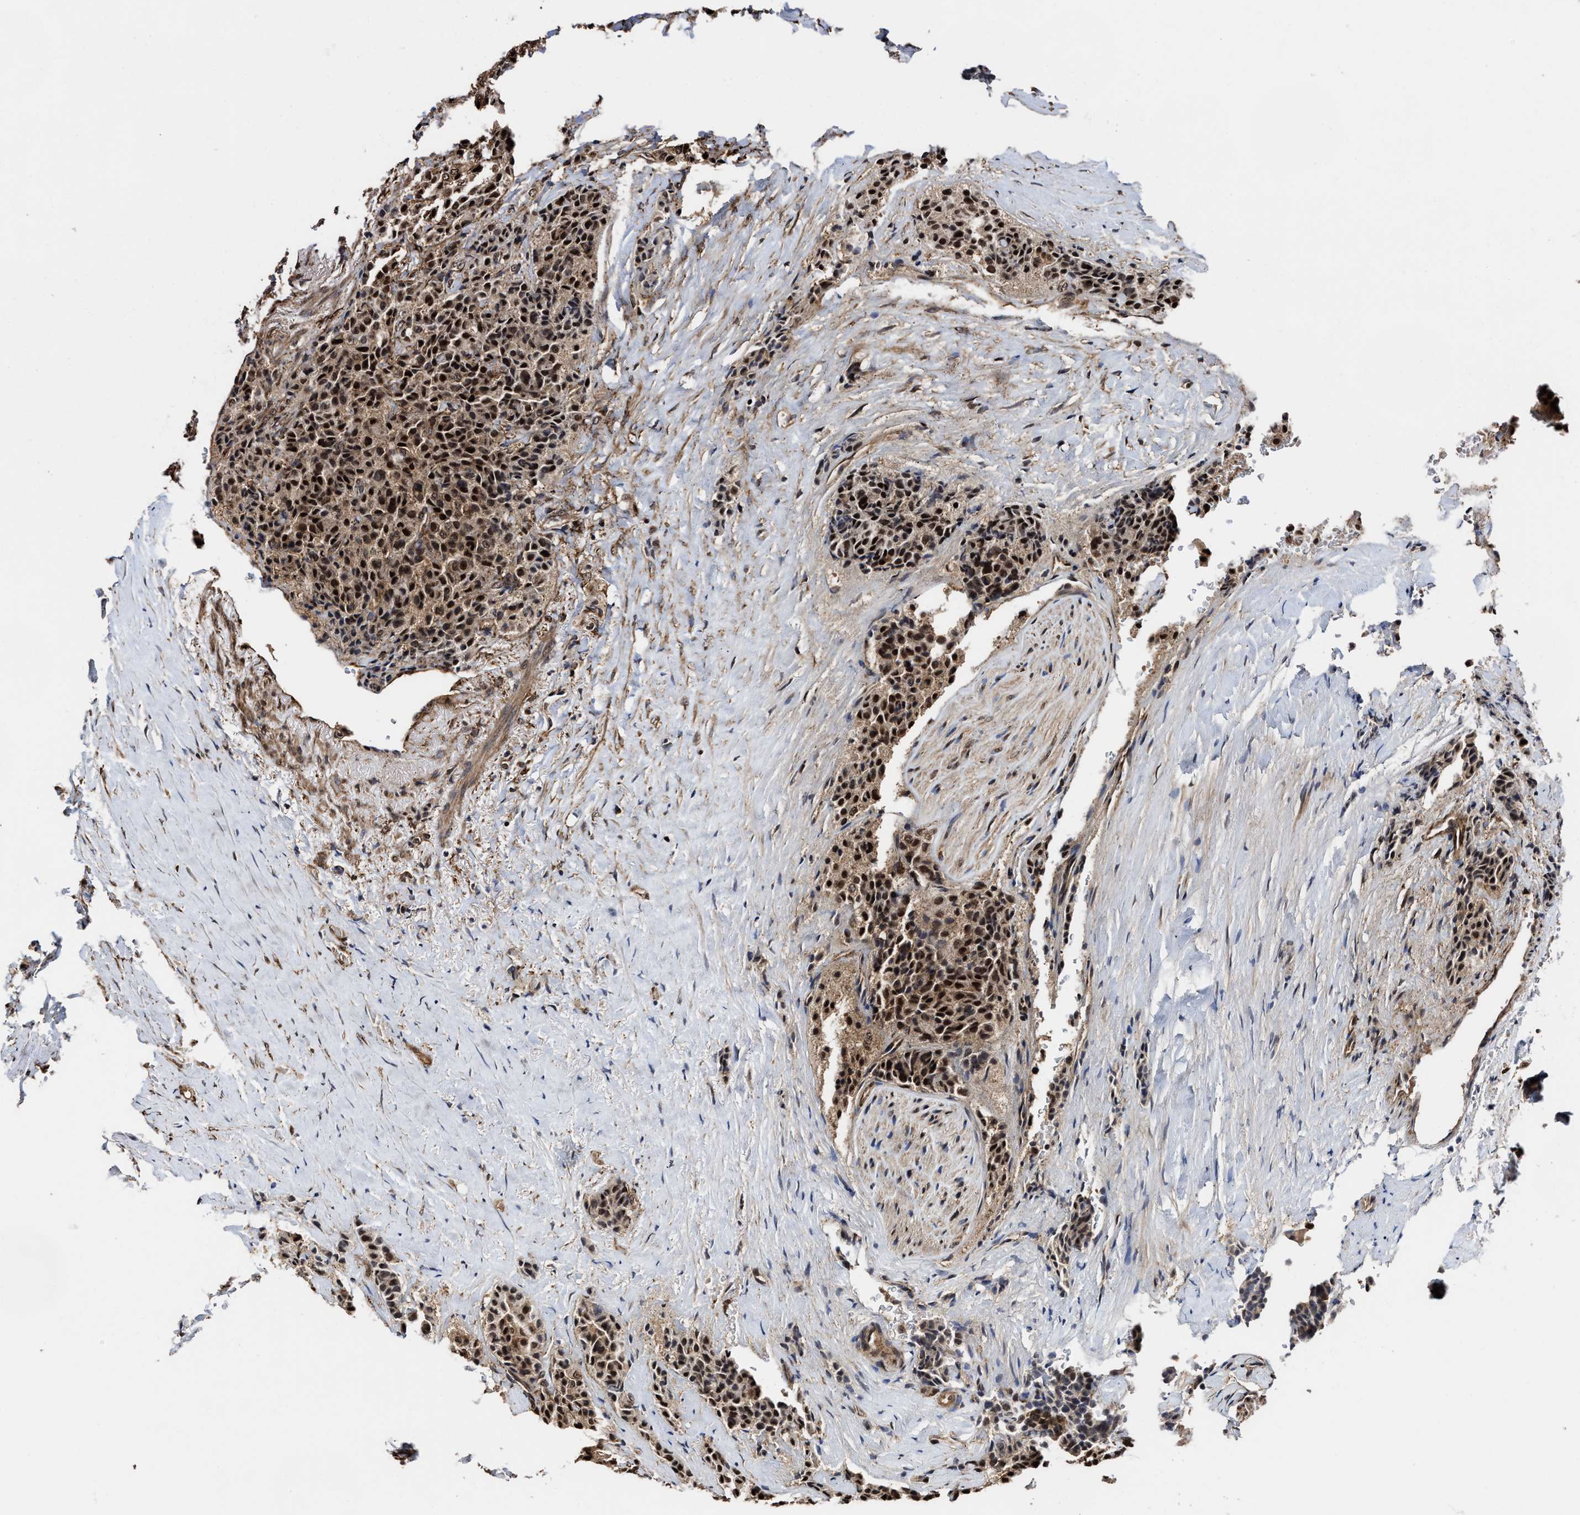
{"staining": {"intensity": "strong", "quantity": ">75%", "location": "nuclear"}, "tissue": "carcinoid", "cell_type": "Tumor cells", "image_type": "cancer", "snomed": [{"axis": "morphology", "description": "Carcinoid, malignant, NOS"}, {"axis": "topography", "description": "Colon"}], "caption": "This image exhibits immunohistochemistry staining of malignant carcinoid, with high strong nuclear positivity in approximately >75% of tumor cells.", "gene": "SEPTIN2", "patient": {"sex": "female", "age": 61}}